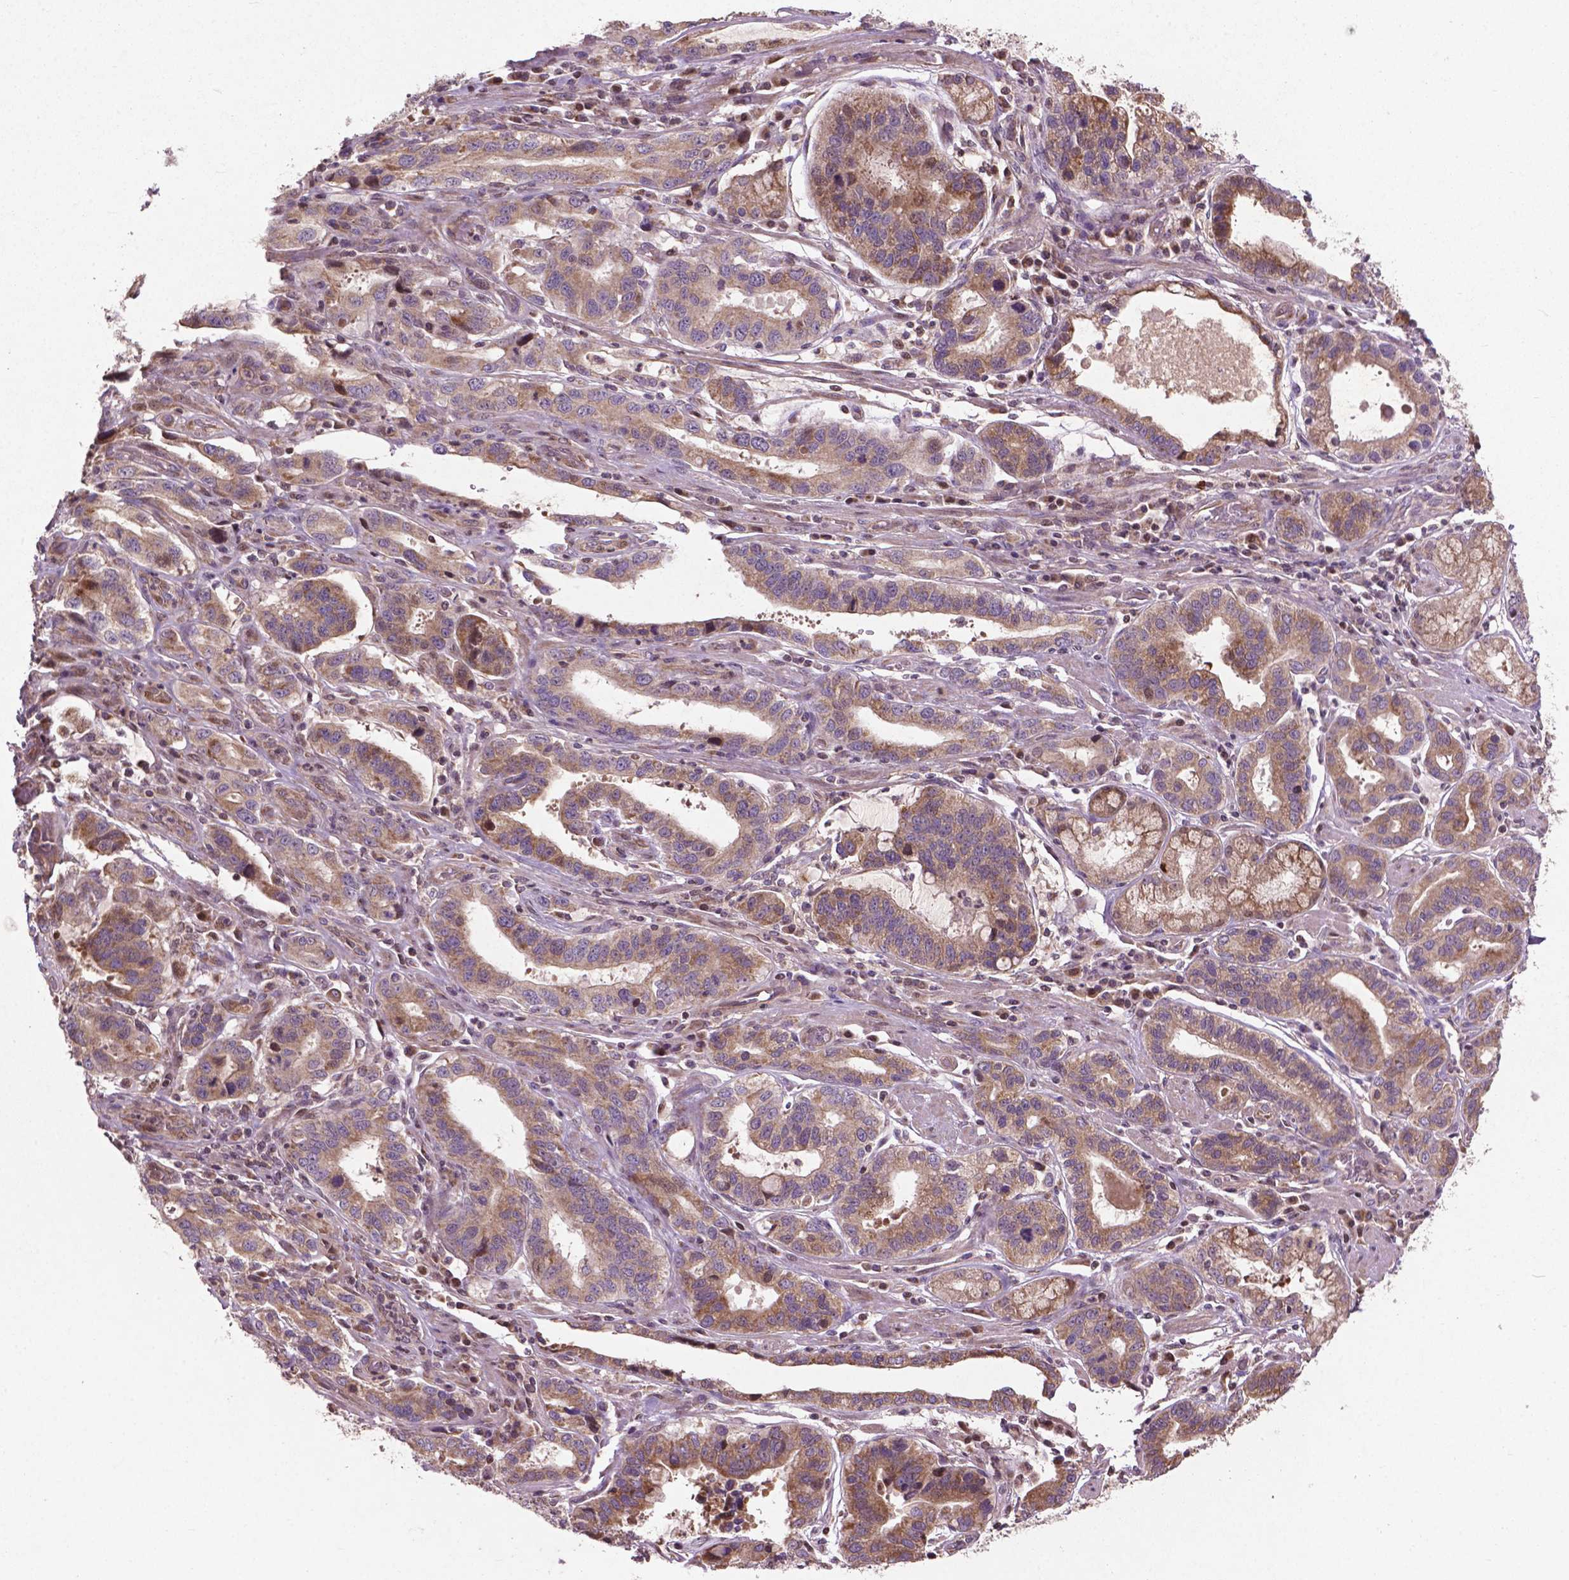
{"staining": {"intensity": "moderate", "quantity": ">75%", "location": "cytoplasmic/membranous"}, "tissue": "stomach cancer", "cell_type": "Tumor cells", "image_type": "cancer", "snomed": [{"axis": "morphology", "description": "Adenocarcinoma, NOS"}, {"axis": "topography", "description": "Stomach, lower"}], "caption": "Immunohistochemistry photomicrograph of human stomach cancer (adenocarcinoma) stained for a protein (brown), which demonstrates medium levels of moderate cytoplasmic/membranous expression in approximately >75% of tumor cells.", "gene": "B3GALNT2", "patient": {"sex": "female", "age": 76}}